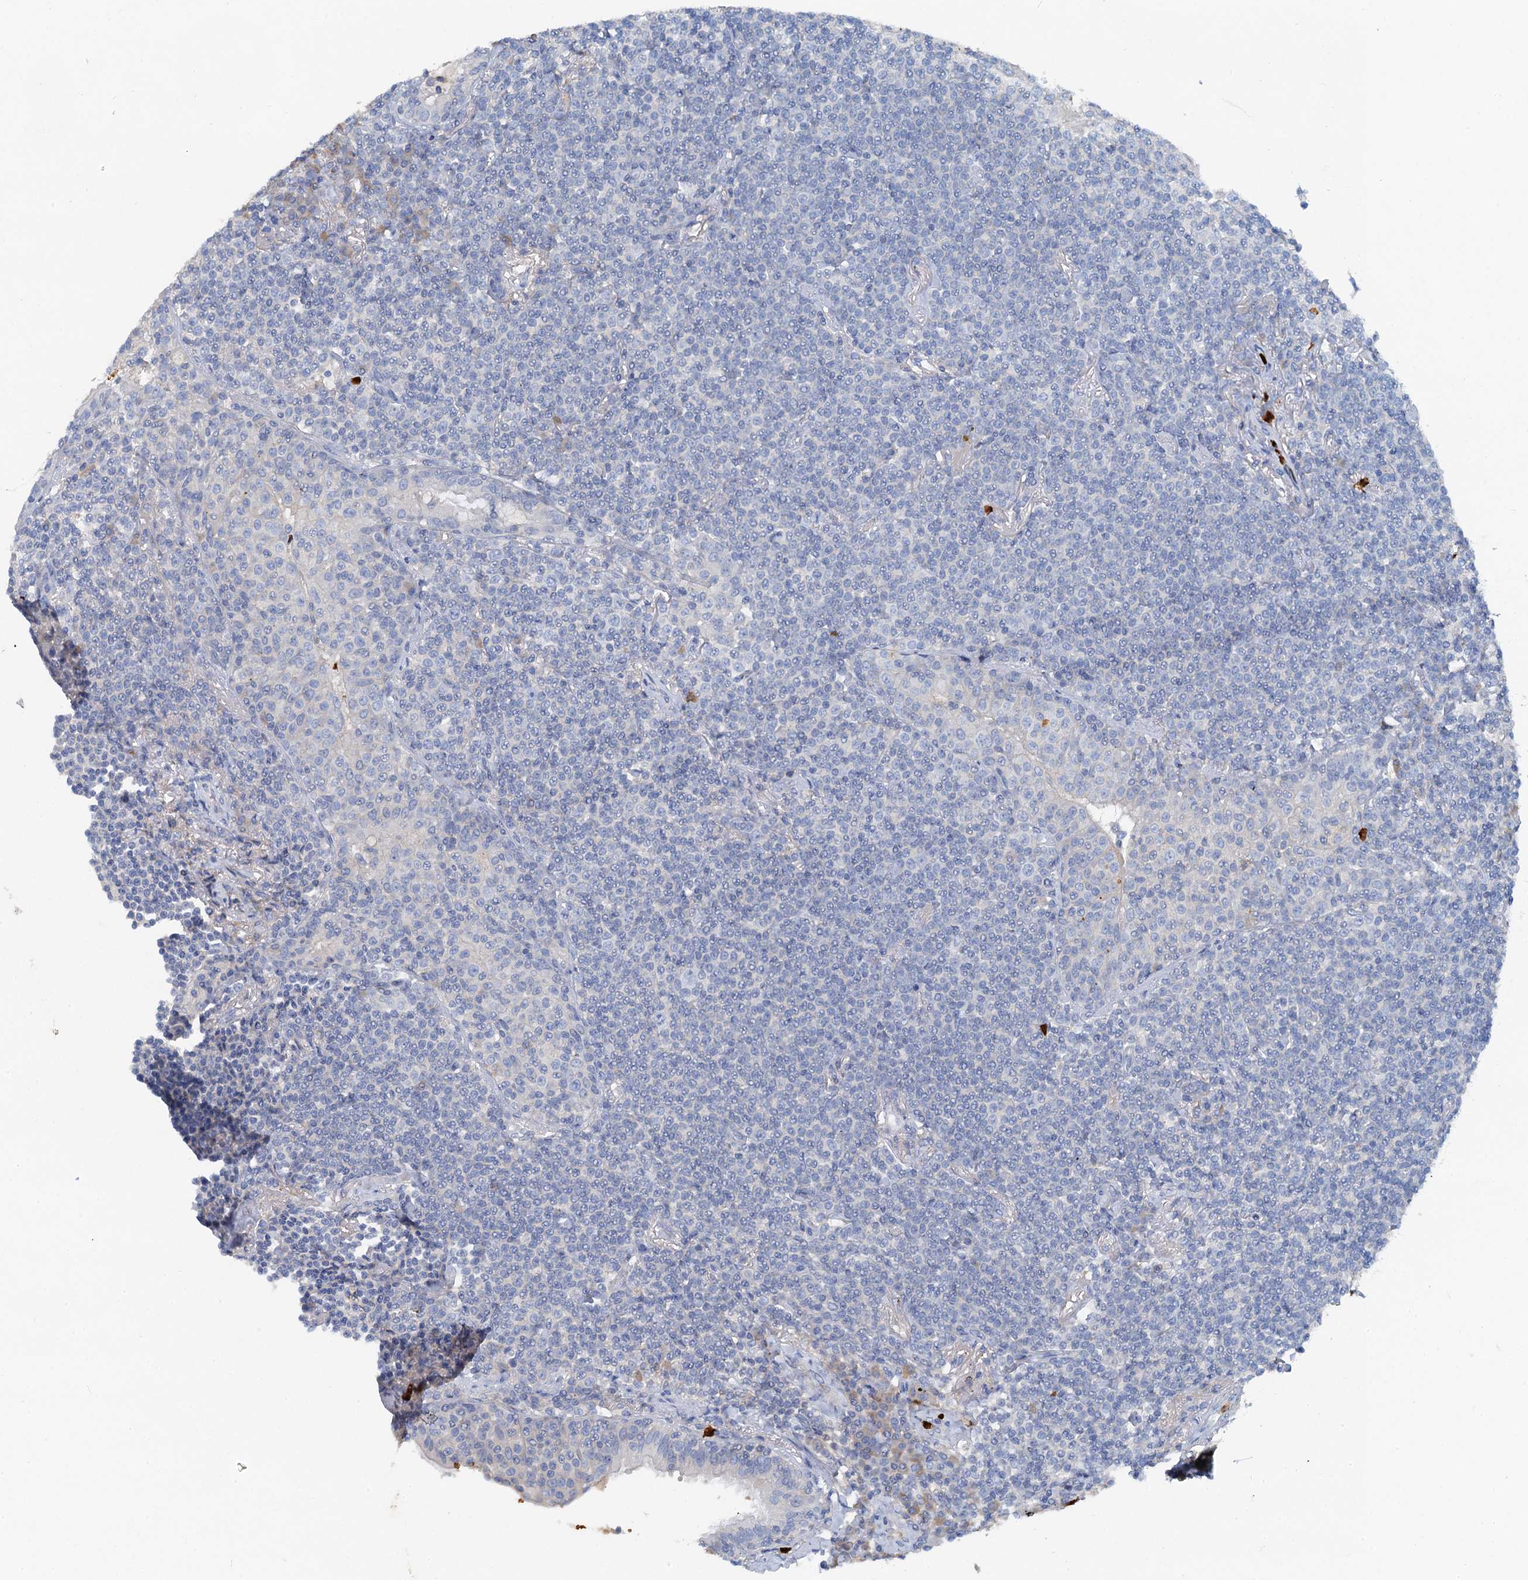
{"staining": {"intensity": "negative", "quantity": "none", "location": "none"}, "tissue": "lymphoma", "cell_type": "Tumor cells", "image_type": "cancer", "snomed": [{"axis": "morphology", "description": "Malignant lymphoma, non-Hodgkin's type, Low grade"}, {"axis": "topography", "description": "Lung"}], "caption": "Malignant lymphoma, non-Hodgkin's type (low-grade) stained for a protein using immunohistochemistry (IHC) reveals no positivity tumor cells.", "gene": "OTOA", "patient": {"sex": "female", "age": 71}}